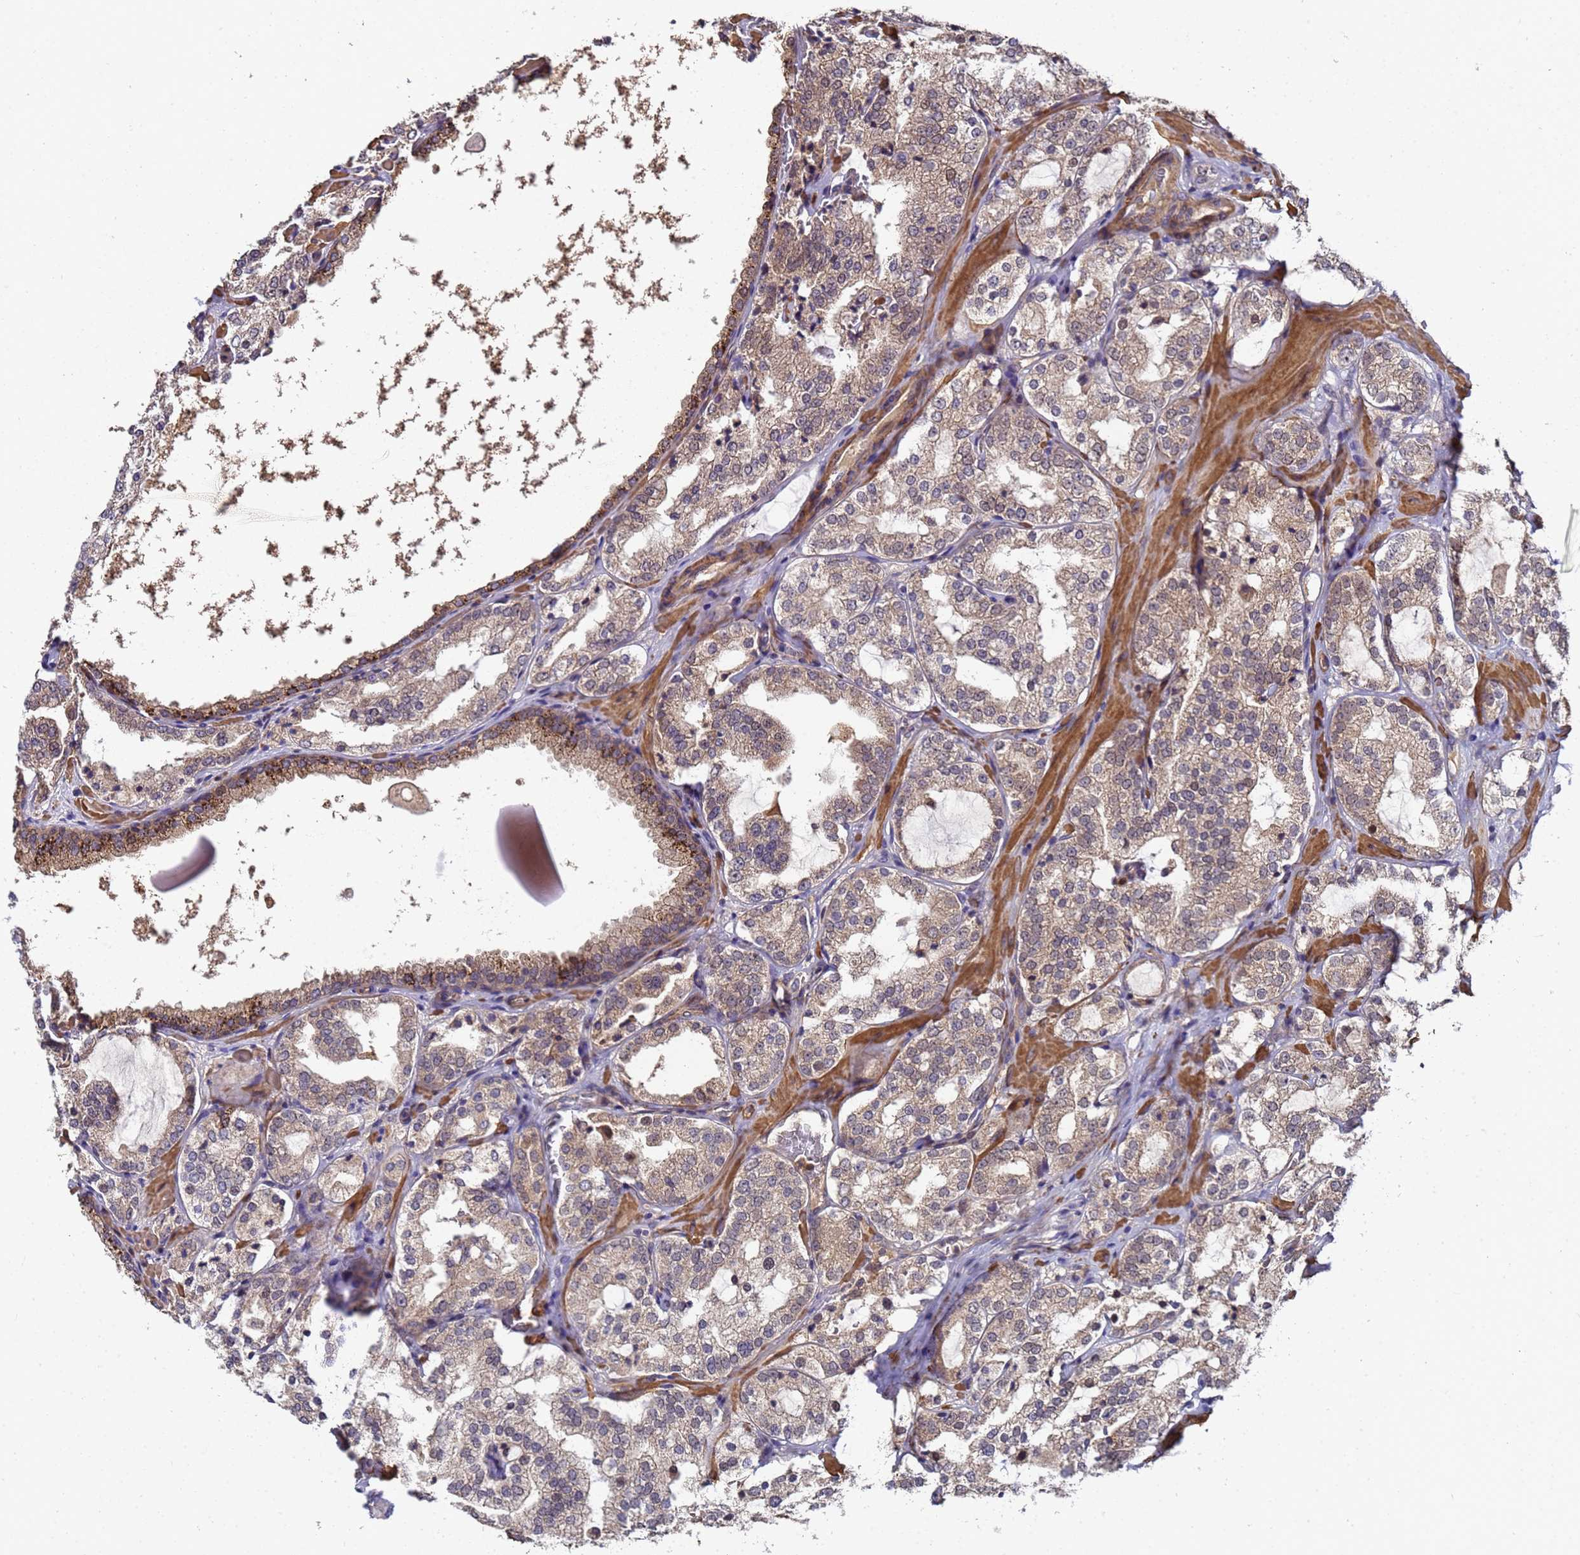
{"staining": {"intensity": "moderate", "quantity": ">75%", "location": "cytoplasmic/membranous"}, "tissue": "prostate cancer", "cell_type": "Tumor cells", "image_type": "cancer", "snomed": [{"axis": "morphology", "description": "Adenocarcinoma, High grade"}, {"axis": "topography", "description": "Prostate"}], "caption": "Approximately >75% of tumor cells in human prostate cancer reveal moderate cytoplasmic/membranous protein positivity as visualized by brown immunohistochemical staining.", "gene": "GSTCD", "patient": {"sex": "male", "age": 64}}